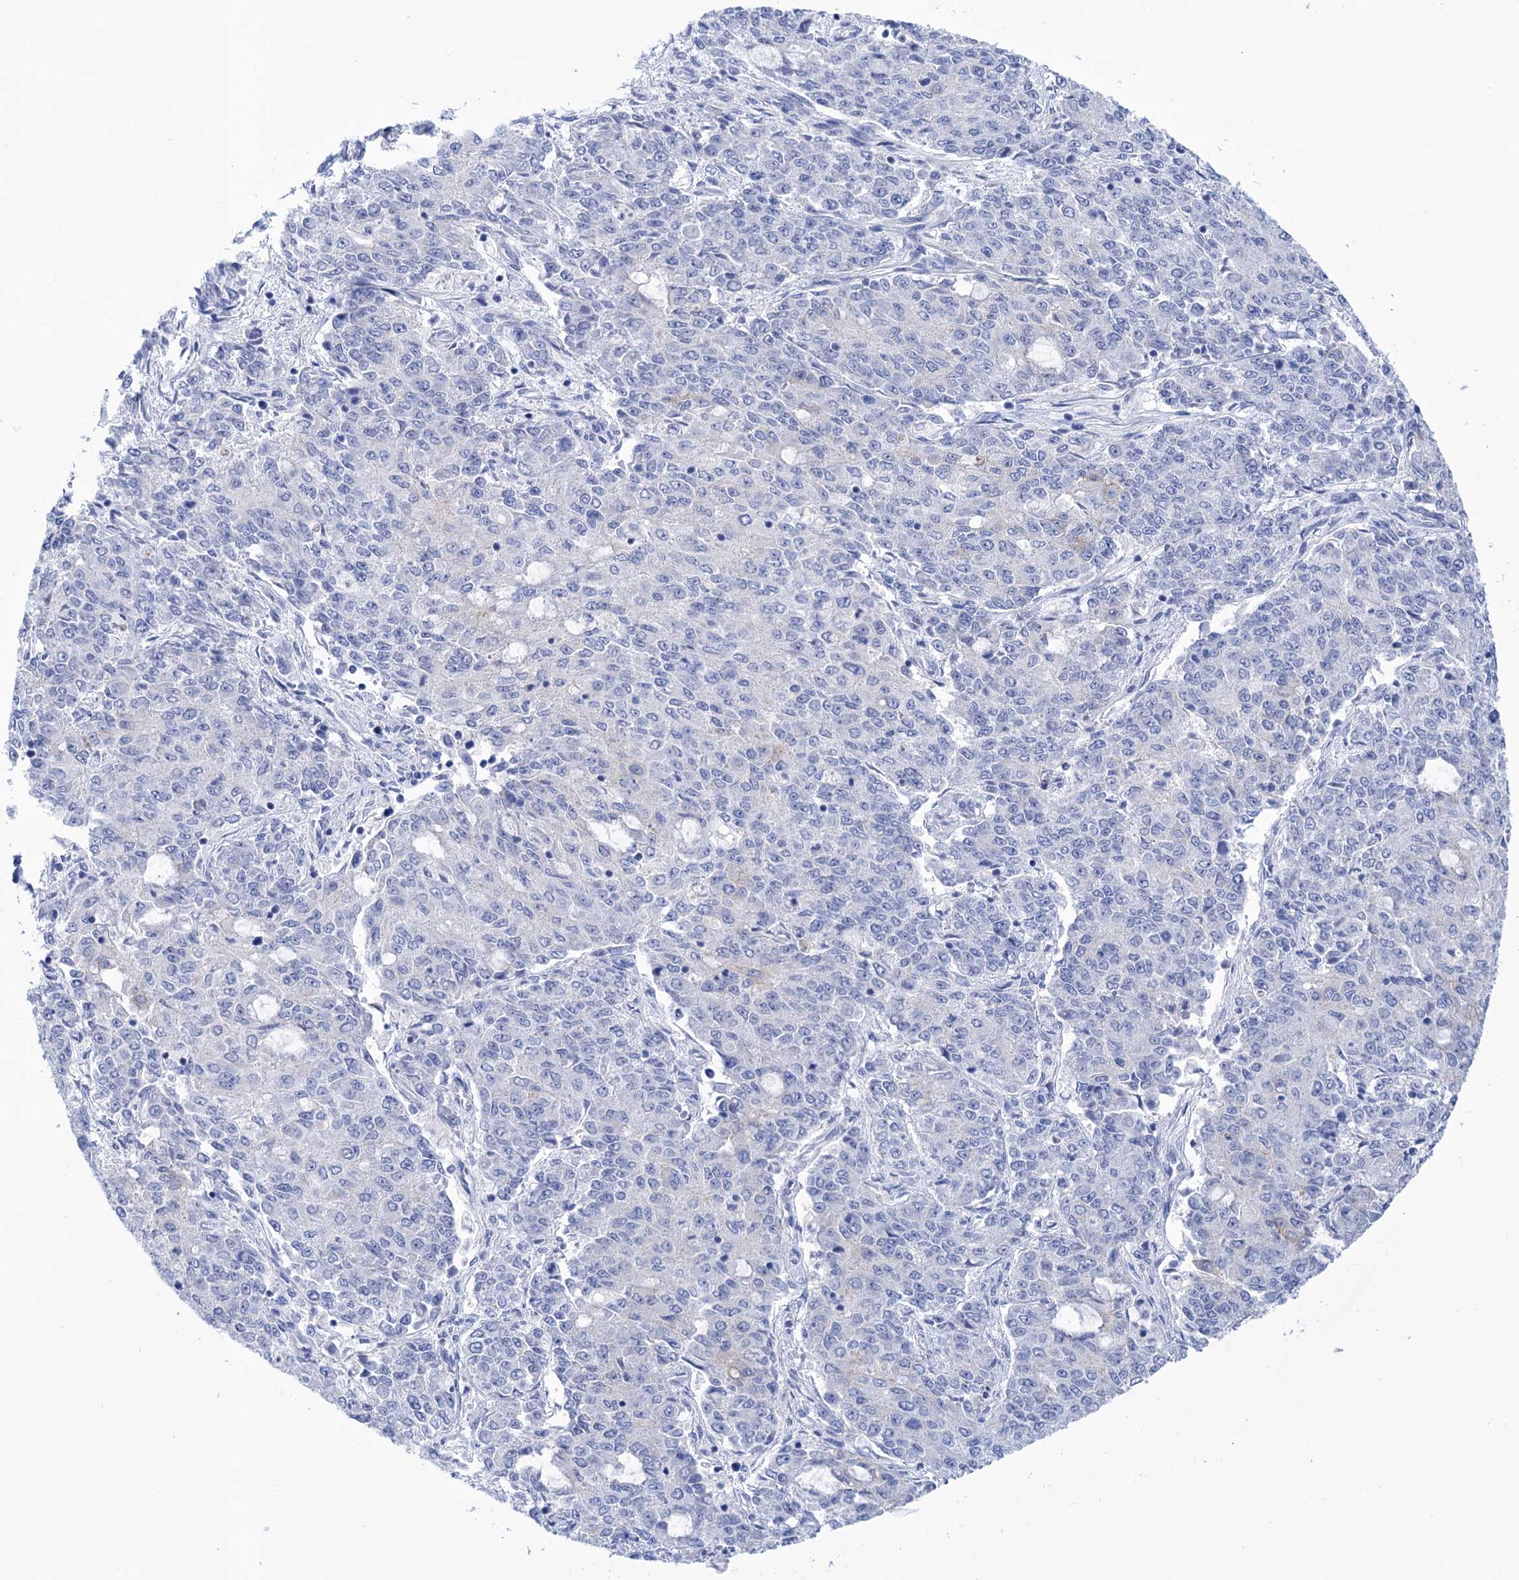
{"staining": {"intensity": "negative", "quantity": "none", "location": "none"}, "tissue": "endometrial cancer", "cell_type": "Tumor cells", "image_type": "cancer", "snomed": [{"axis": "morphology", "description": "Adenocarcinoma, NOS"}, {"axis": "topography", "description": "Endometrium"}], "caption": "Image shows no protein staining in tumor cells of adenocarcinoma (endometrial) tissue.", "gene": "YARS2", "patient": {"sex": "female", "age": 50}}